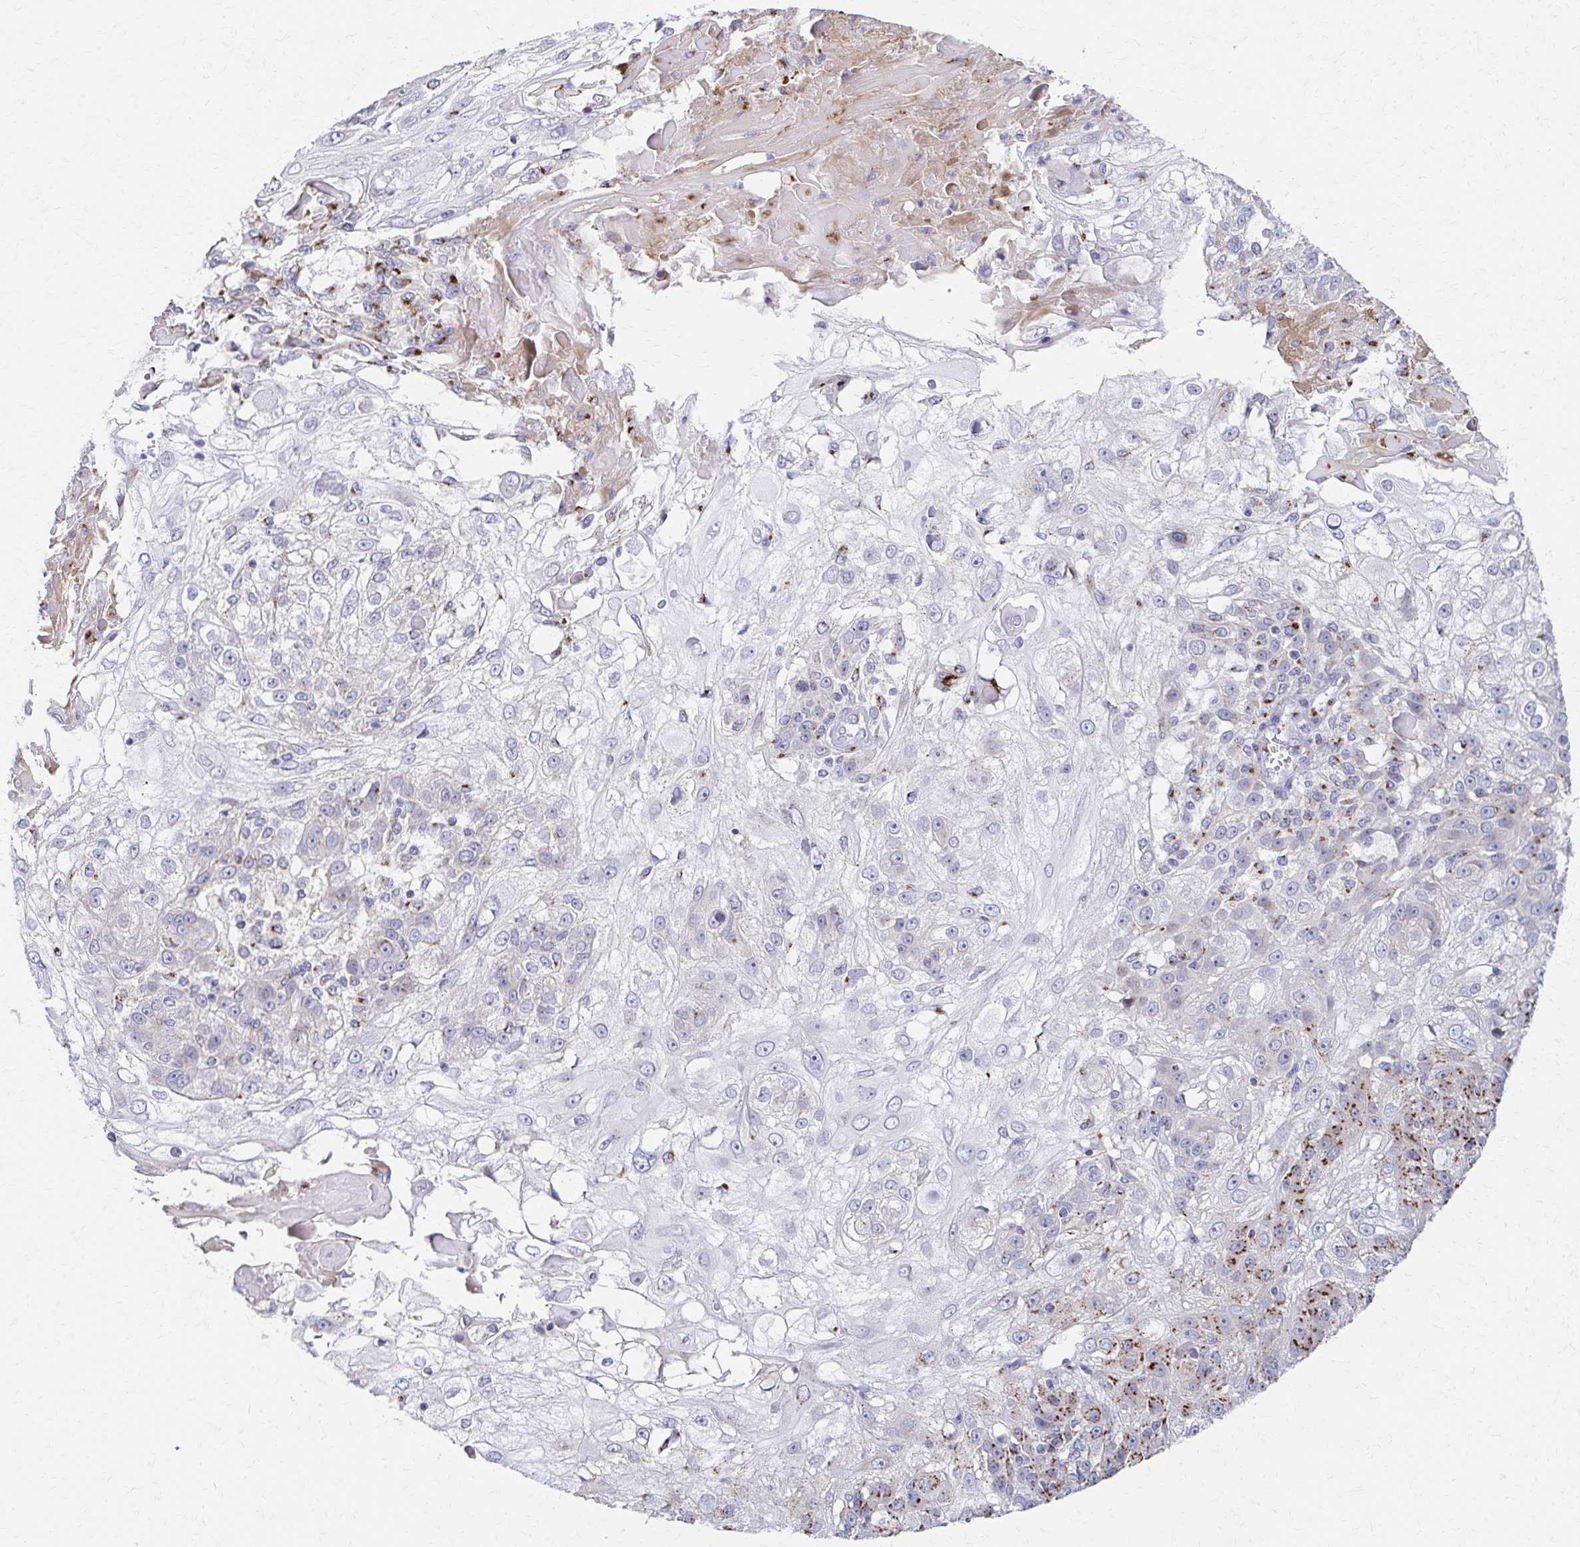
{"staining": {"intensity": "strong", "quantity": "<25%", "location": "cytoplasmic/membranous"}, "tissue": "skin cancer", "cell_type": "Tumor cells", "image_type": "cancer", "snomed": [{"axis": "morphology", "description": "Normal tissue, NOS"}, {"axis": "morphology", "description": "Squamous cell carcinoma, NOS"}, {"axis": "topography", "description": "Skin"}], "caption": "Squamous cell carcinoma (skin) stained with a protein marker shows strong staining in tumor cells.", "gene": "TM9SF1", "patient": {"sex": "female", "age": 83}}